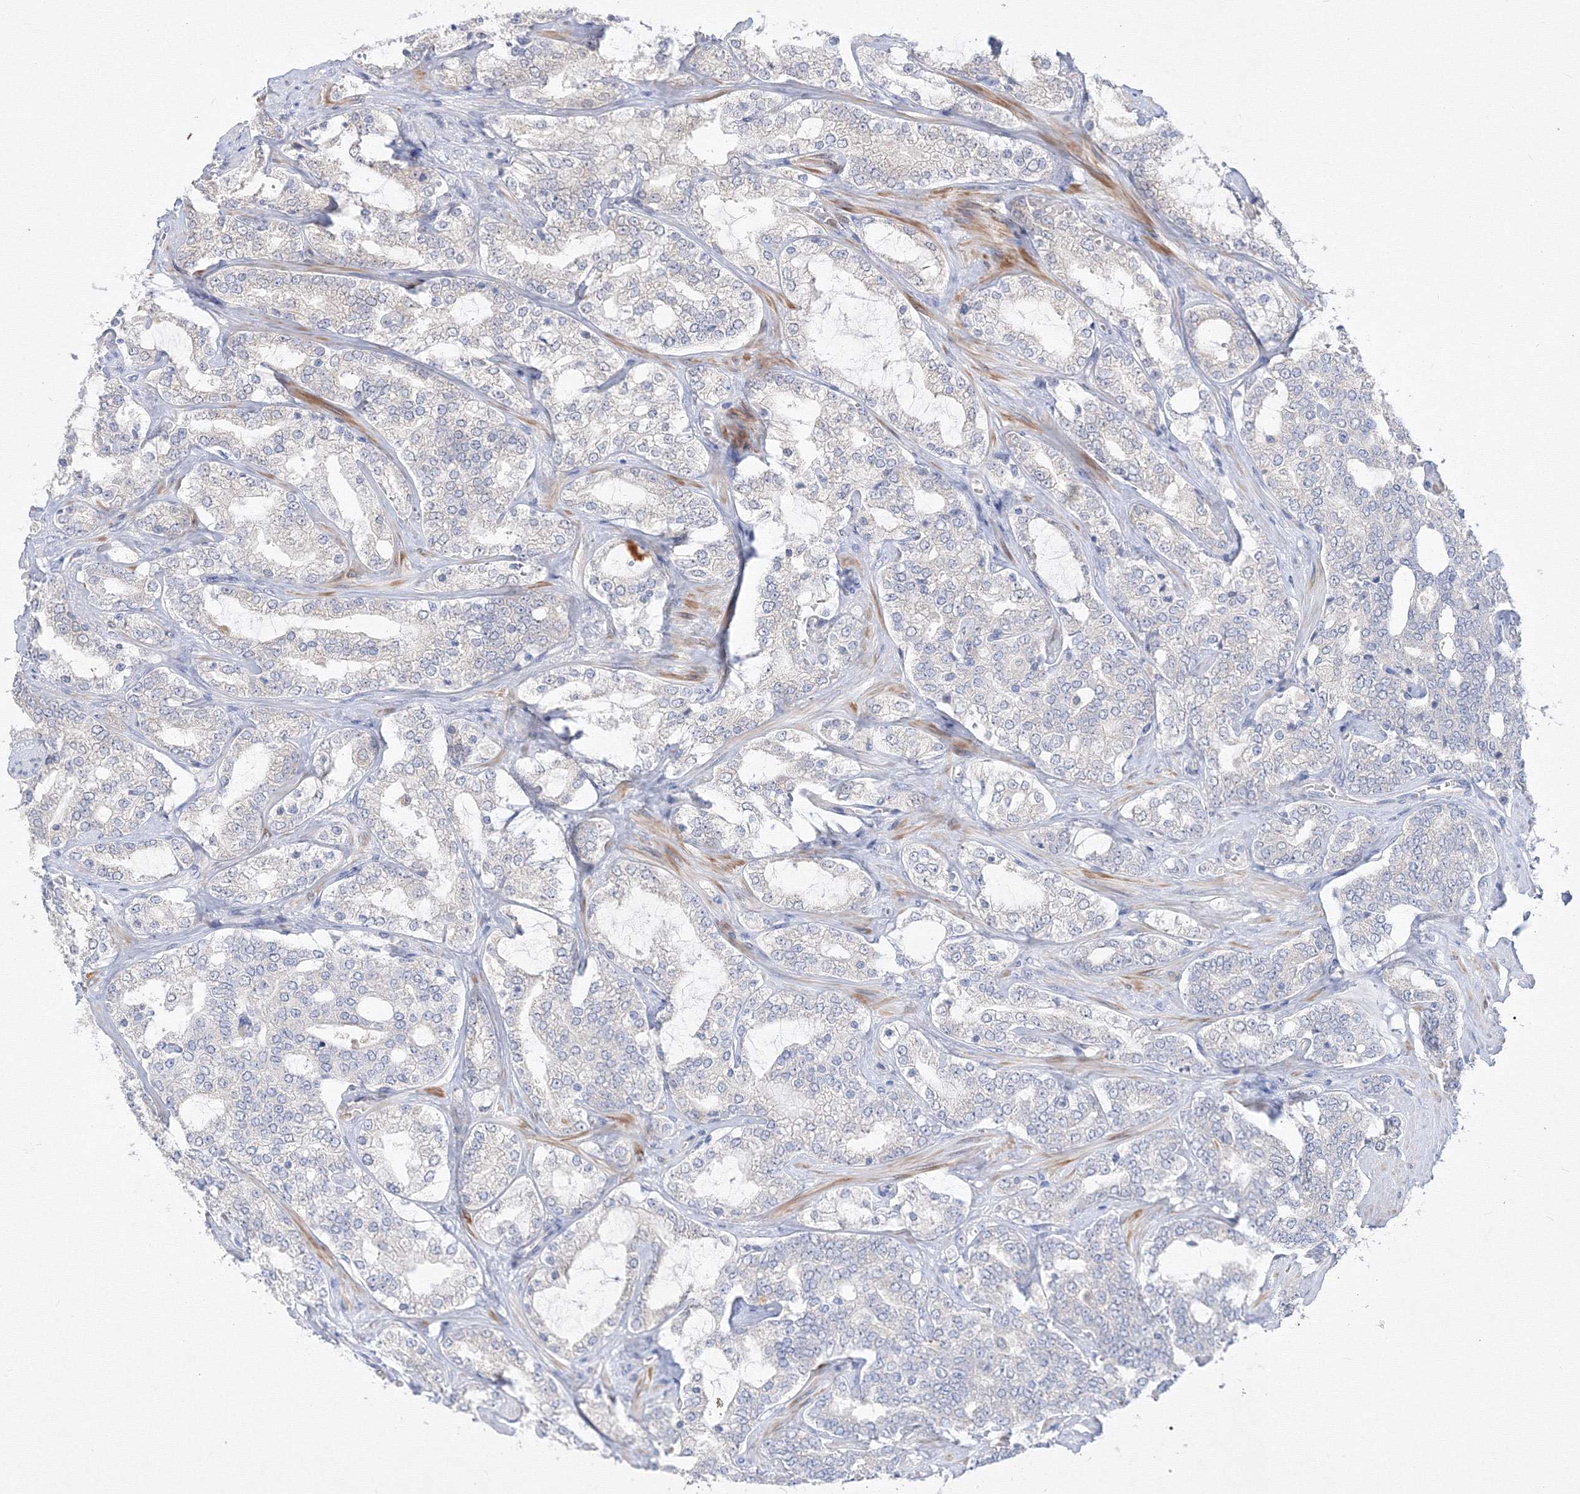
{"staining": {"intensity": "negative", "quantity": "none", "location": "none"}, "tissue": "prostate cancer", "cell_type": "Tumor cells", "image_type": "cancer", "snomed": [{"axis": "morphology", "description": "Adenocarcinoma, High grade"}, {"axis": "topography", "description": "Prostate"}], "caption": "Tumor cells are negative for brown protein staining in prostate cancer.", "gene": "FBXL8", "patient": {"sex": "male", "age": 64}}